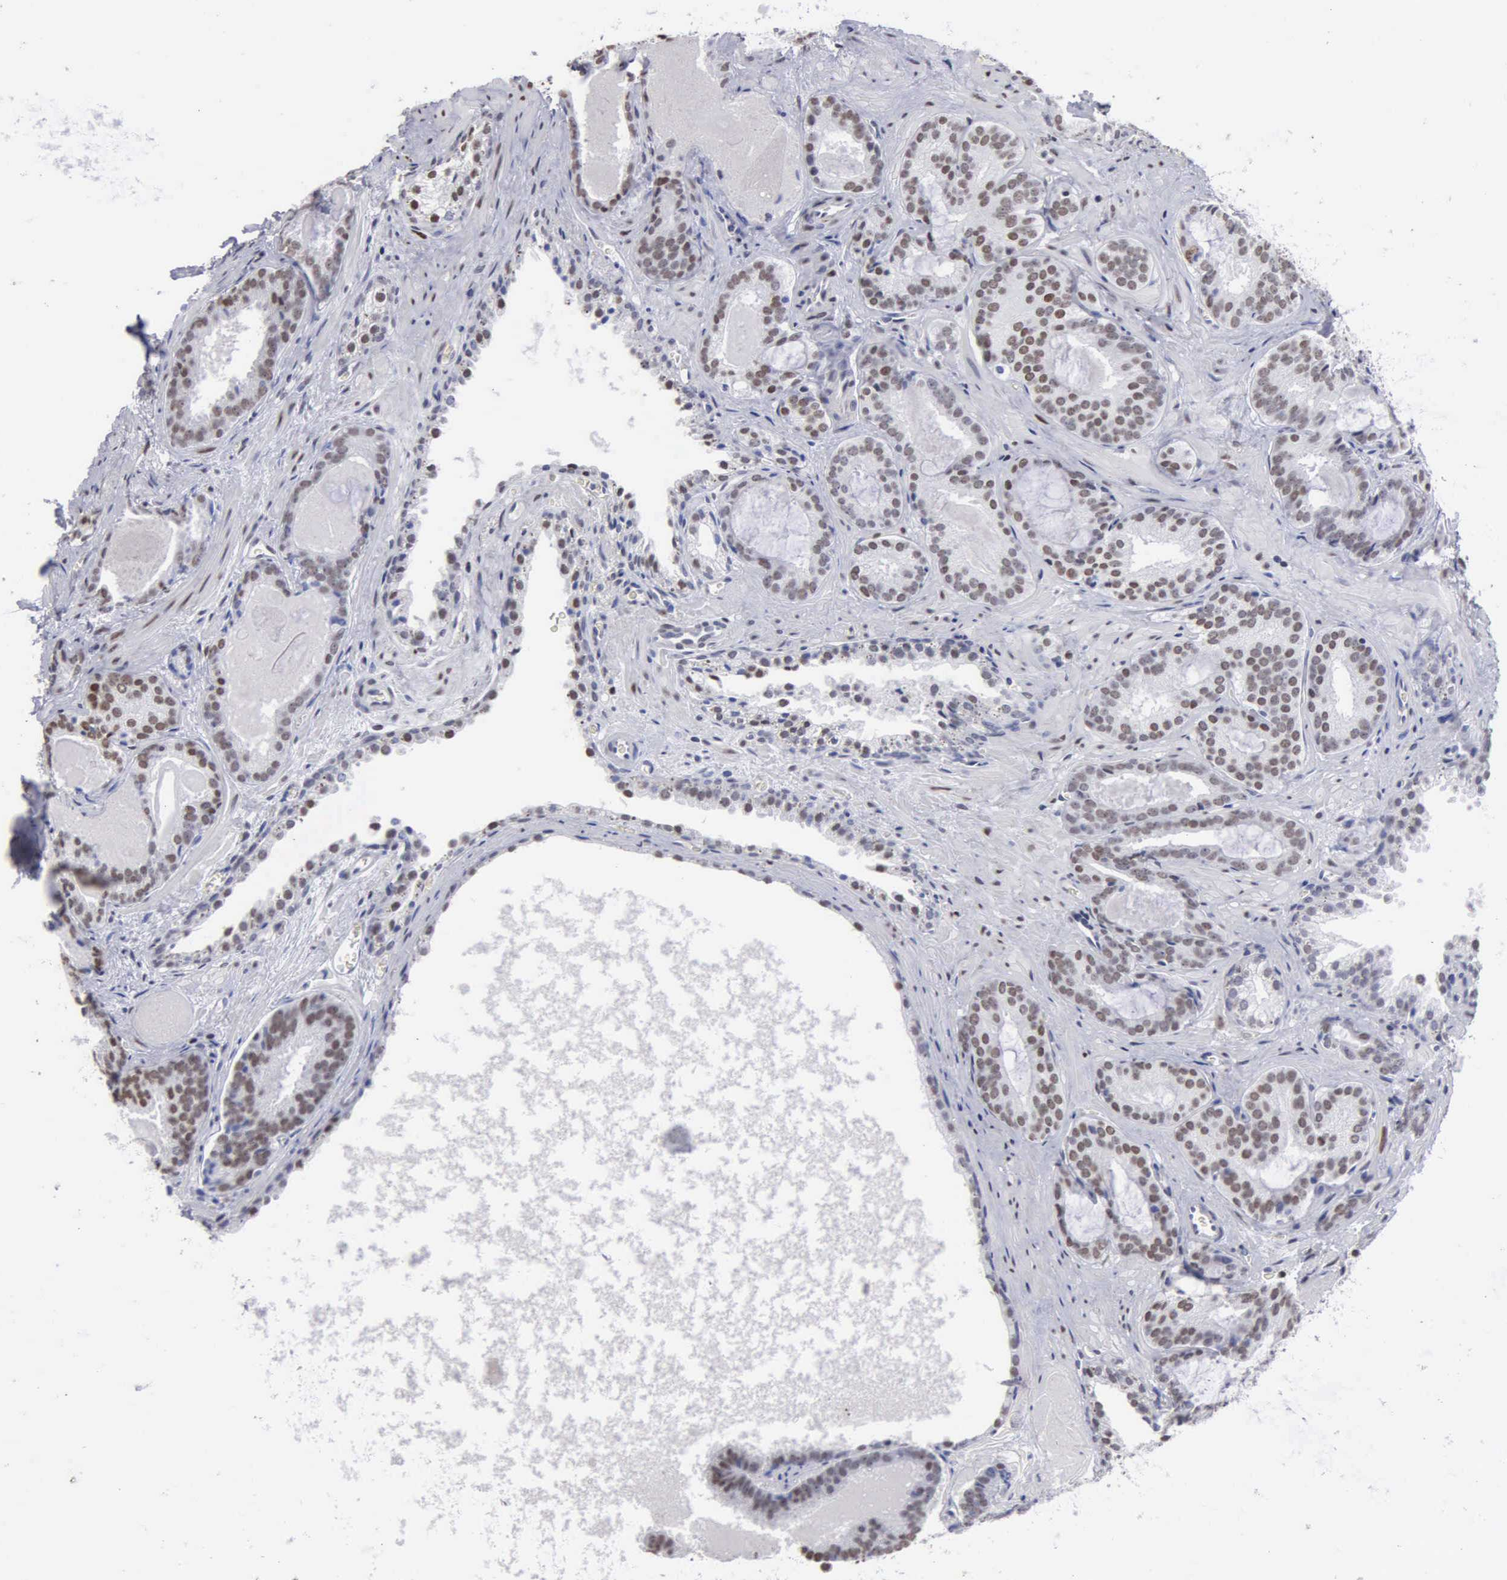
{"staining": {"intensity": "moderate", "quantity": "25%-75%", "location": "nuclear"}, "tissue": "prostate cancer", "cell_type": "Tumor cells", "image_type": "cancer", "snomed": [{"axis": "morphology", "description": "Adenocarcinoma, Medium grade"}, {"axis": "topography", "description": "Prostate"}], "caption": "This photomicrograph displays IHC staining of human prostate medium-grade adenocarcinoma, with medium moderate nuclear staining in about 25%-75% of tumor cells.", "gene": "CCNG1", "patient": {"sex": "male", "age": 64}}